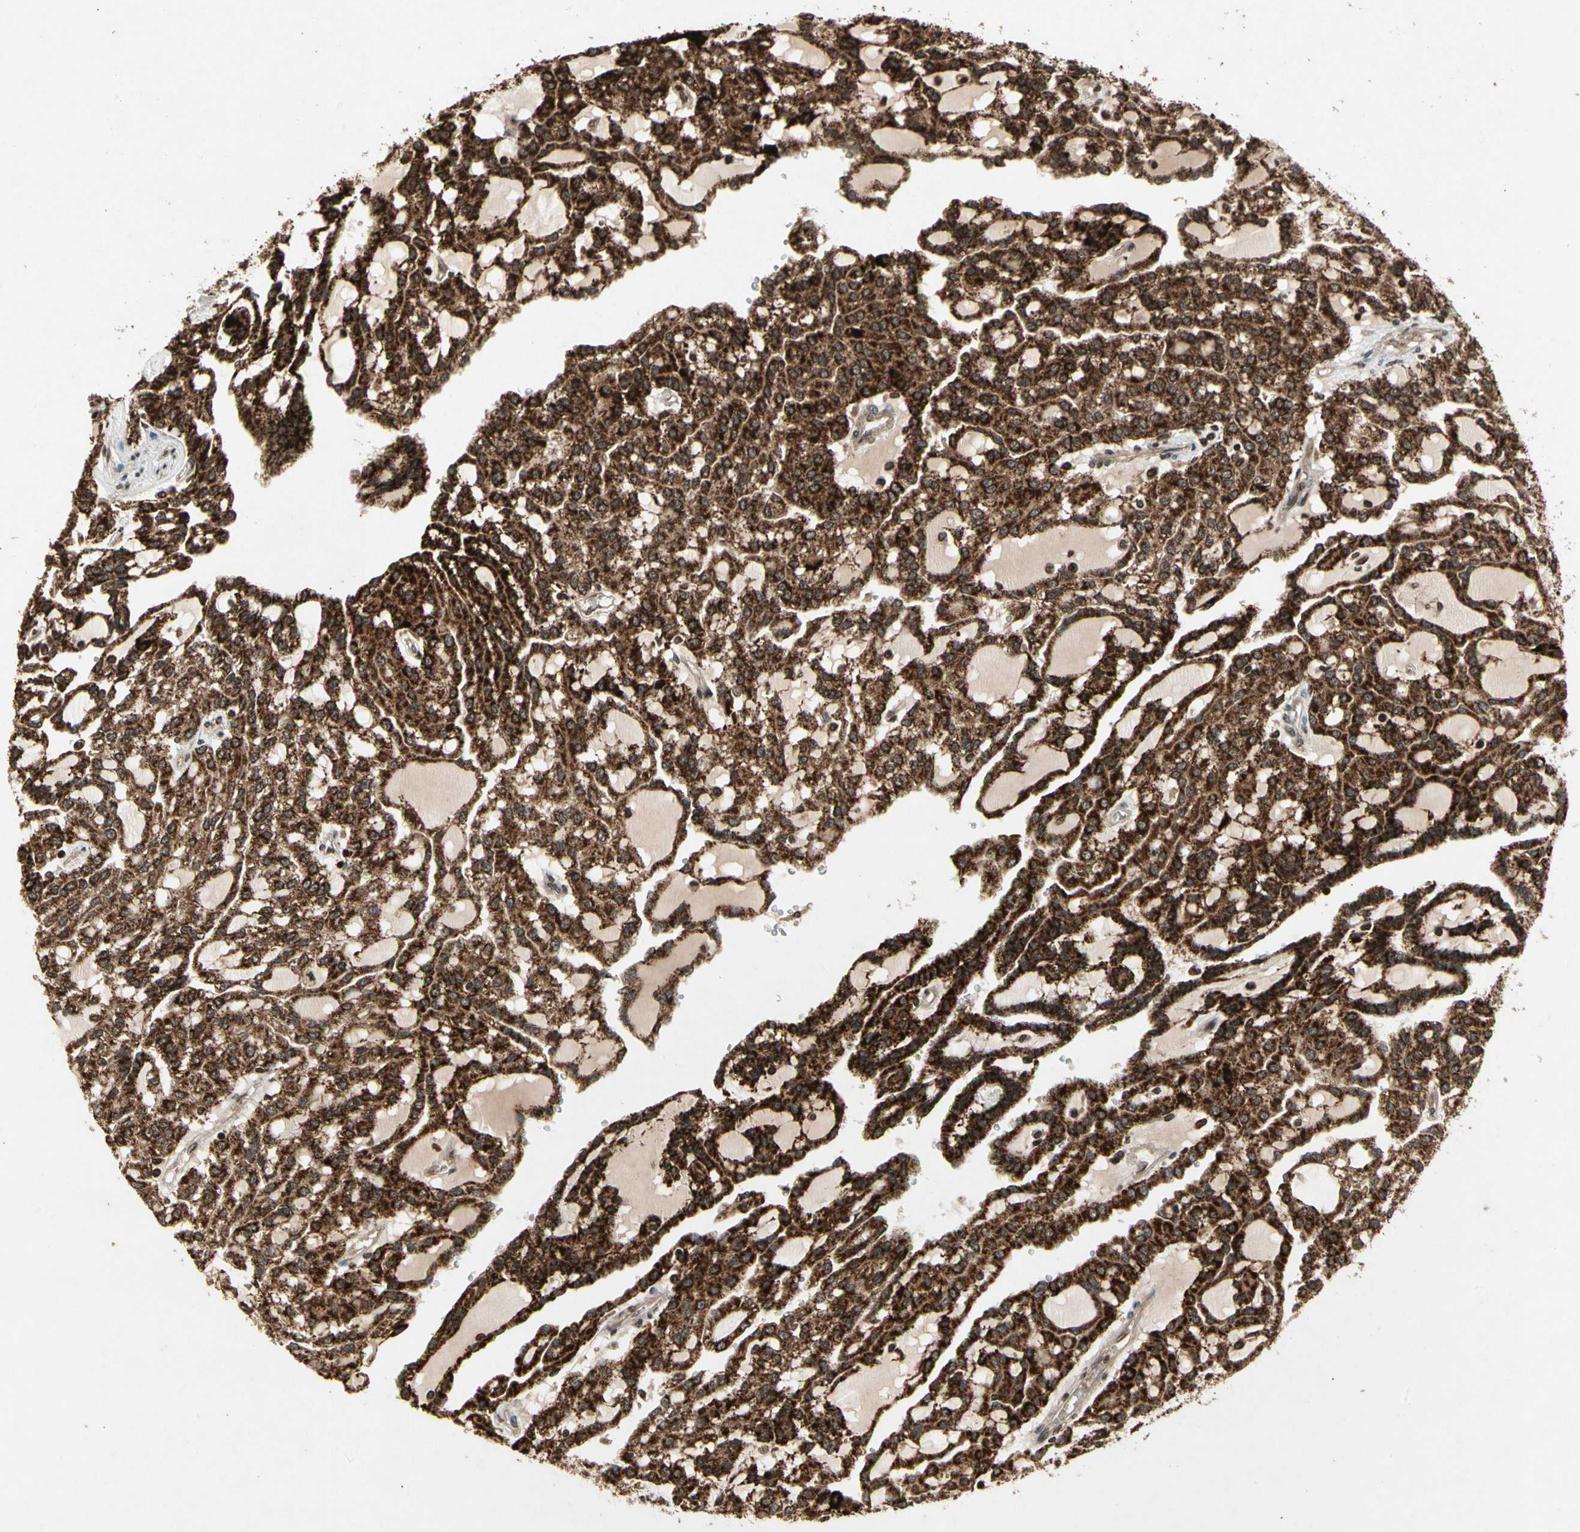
{"staining": {"intensity": "strong", "quantity": ">75%", "location": "cytoplasmic/membranous"}, "tissue": "renal cancer", "cell_type": "Tumor cells", "image_type": "cancer", "snomed": [{"axis": "morphology", "description": "Adenocarcinoma, NOS"}, {"axis": "topography", "description": "Kidney"}], "caption": "Immunohistochemical staining of human adenocarcinoma (renal) demonstrates high levels of strong cytoplasmic/membranous expression in approximately >75% of tumor cells.", "gene": "GLRX", "patient": {"sex": "male", "age": 63}}